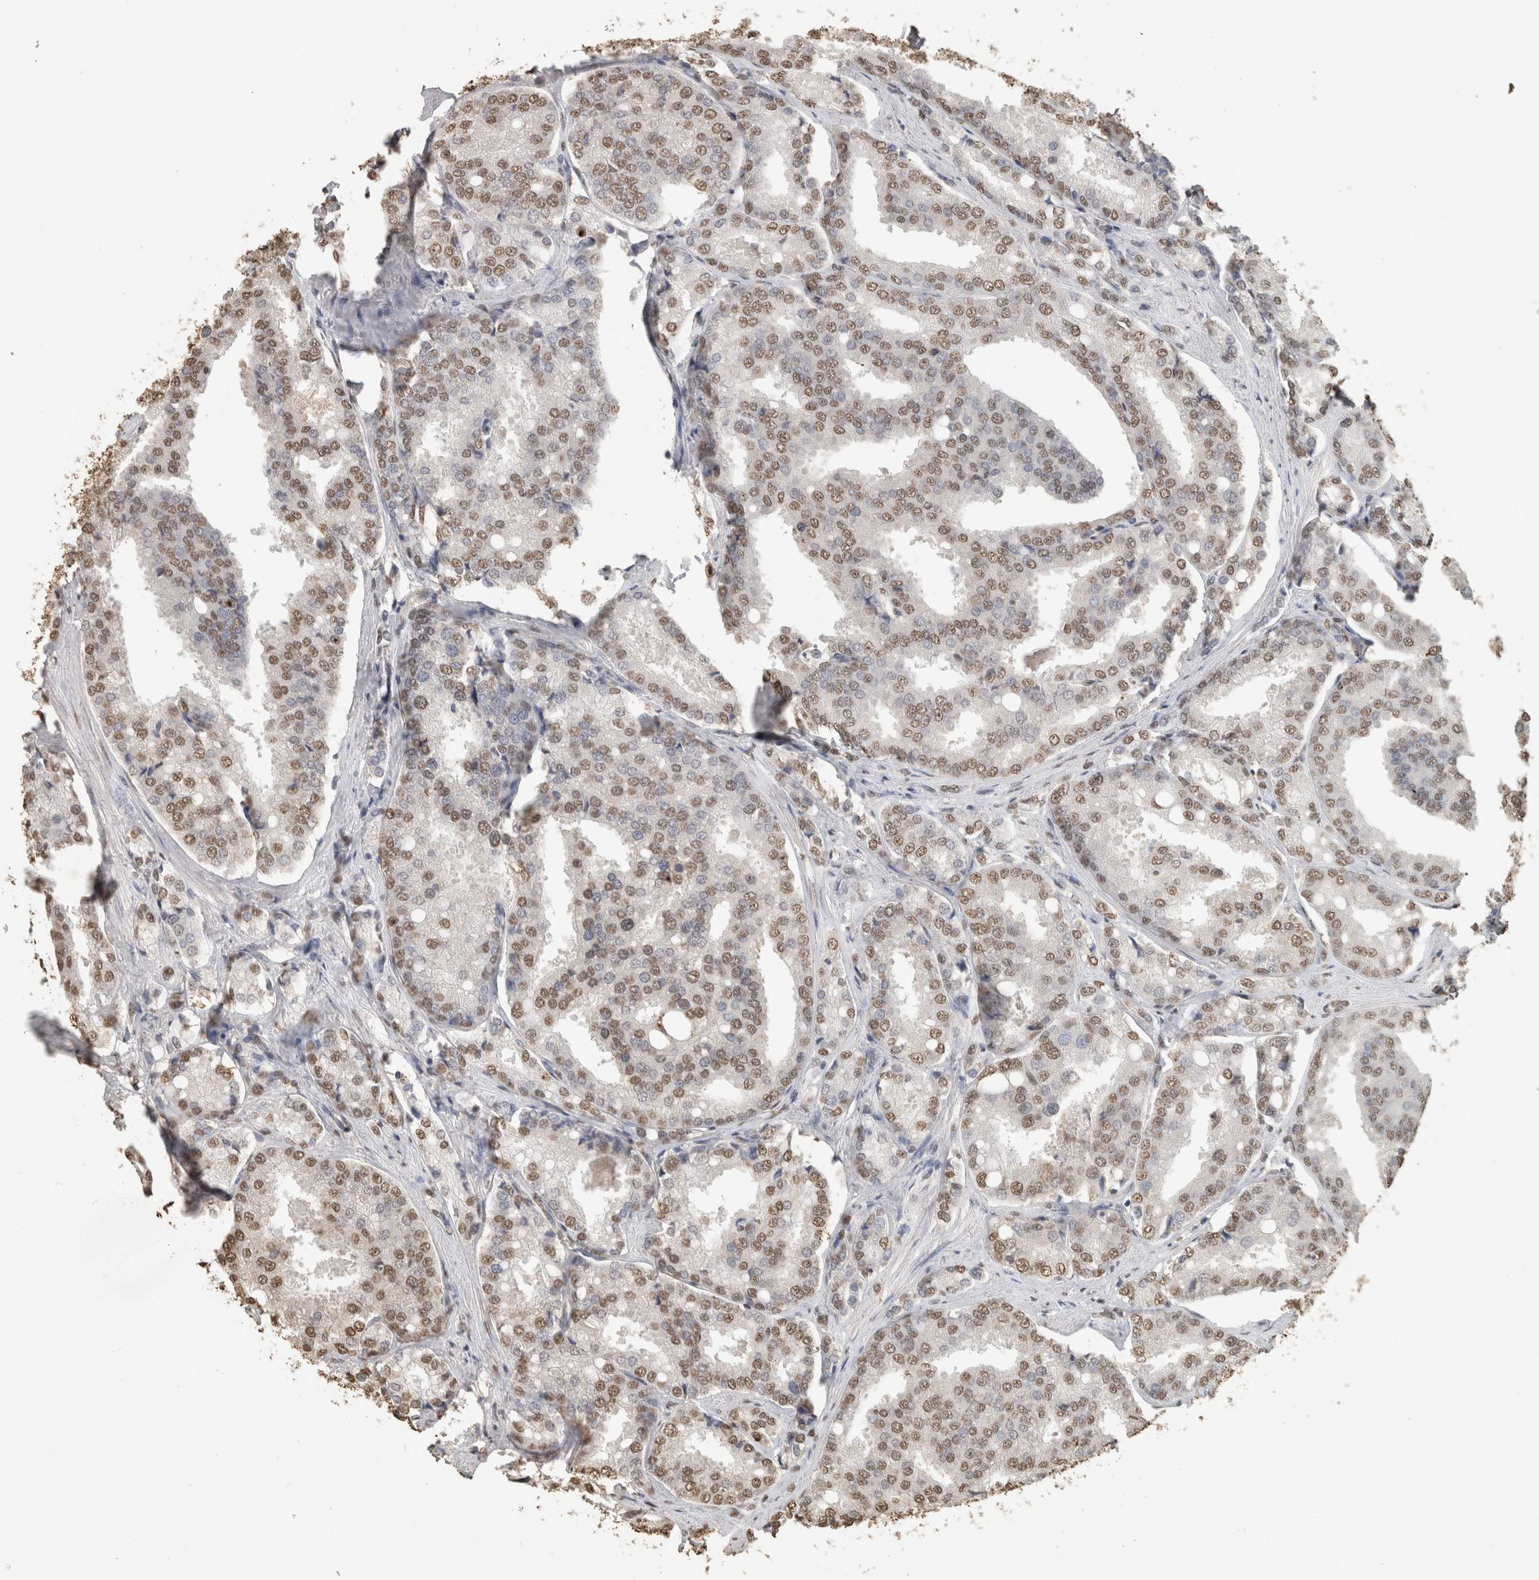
{"staining": {"intensity": "weak", "quantity": ">75%", "location": "nuclear"}, "tissue": "prostate cancer", "cell_type": "Tumor cells", "image_type": "cancer", "snomed": [{"axis": "morphology", "description": "Adenocarcinoma, High grade"}, {"axis": "topography", "description": "Prostate"}], "caption": "About >75% of tumor cells in prostate adenocarcinoma (high-grade) show weak nuclear protein staining as visualized by brown immunohistochemical staining.", "gene": "HAND2", "patient": {"sex": "male", "age": 50}}